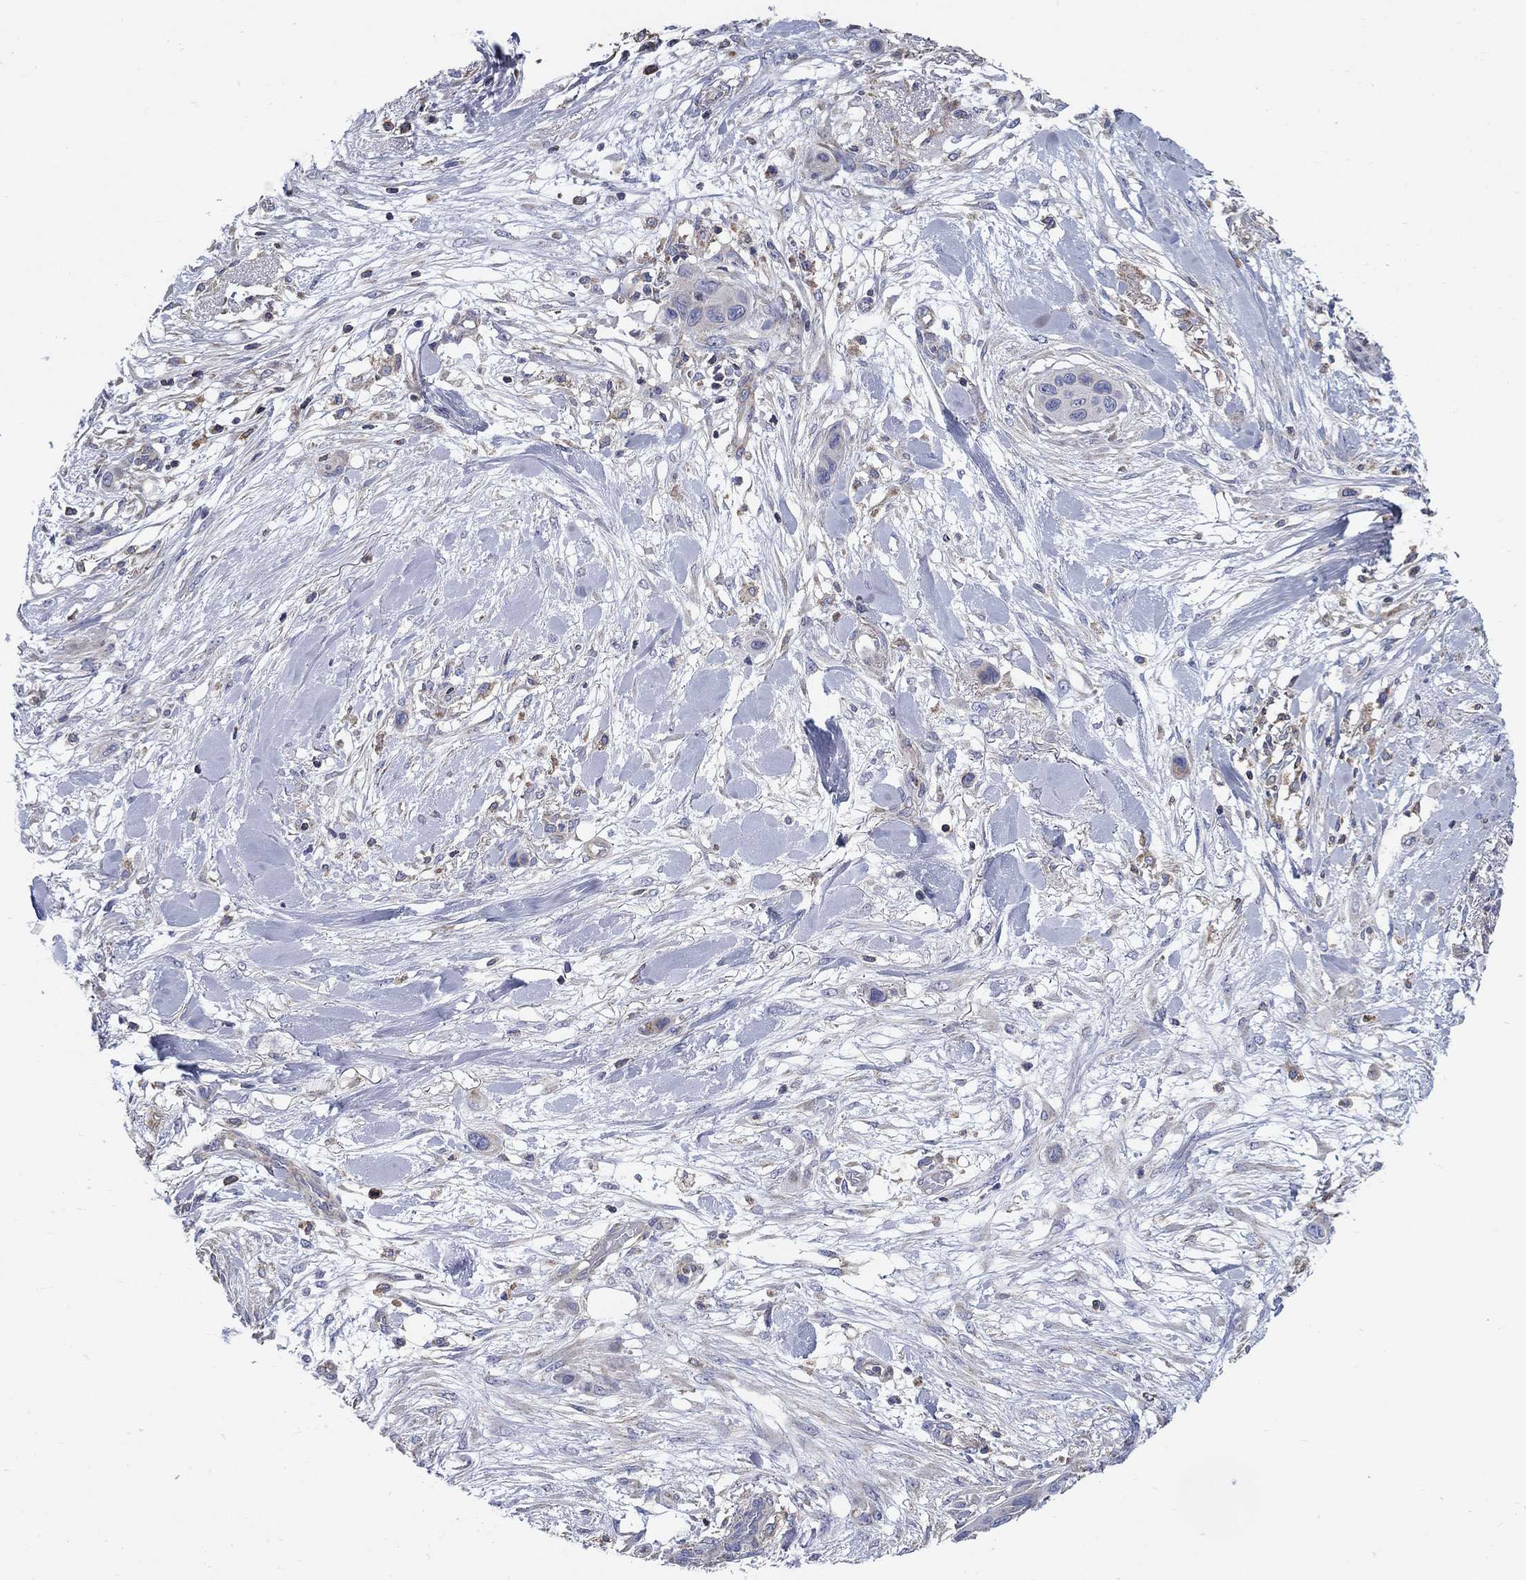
{"staining": {"intensity": "negative", "quantity": "none", "location": "none"}, "tissue": "skin cancer", "cell_type": "Tumor cells", "image_type": "cancer", "snomed": [{"axis": "morphology", "description": "Squamous cell carcinoma, NOS"}, {"axis": "topography", "description": "Skin"}], "caption": "IHC of skin squamous cell carcinoma demonstrates no expression in tumor cells.", "gene": "NME5", "patient": {"sex": "male", "age": 79}}